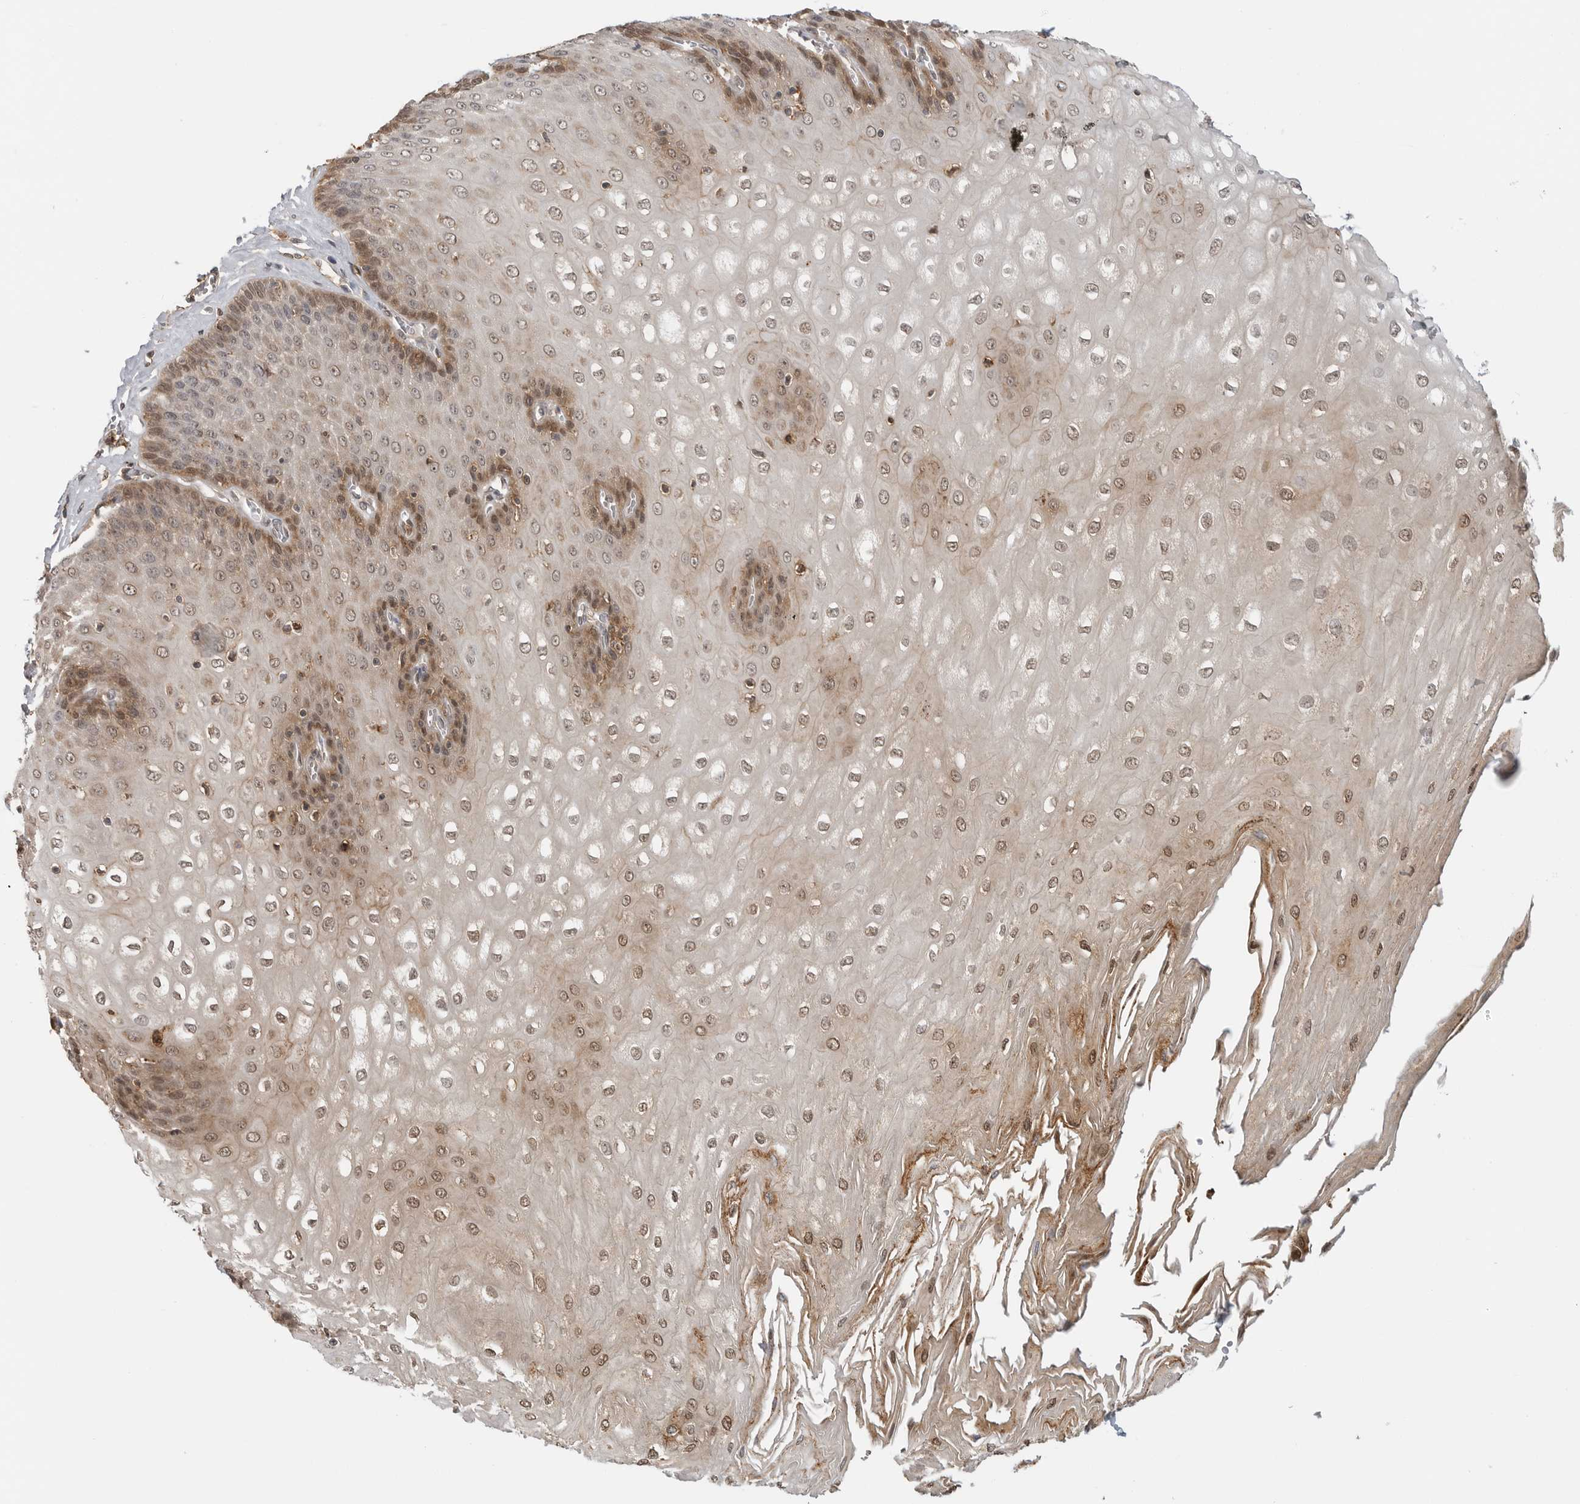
{"staining": {"intensity": "moderate", "quantity": ">75%", "location": "cytoplasmic/membranous,nuclear"}, "tissue": "esophagus", "cell_type": "Squamous epithelial cells", "image_type": "normal", "snomed": [{"axis": "morphology", "description": "Normal tissue, NOS"}, {"axis": "topography", "description": "Esophagus"}], "caption": "This is a photomicrograph of immunohistochemistry (IHC) staining of normal esophagus, which shows moderate staining in the cytoplasmic/membranous,nuclear of squamous epithelial cells.", "gene": "ANXA11", "patient": {"sex": "male", "age": 60}}